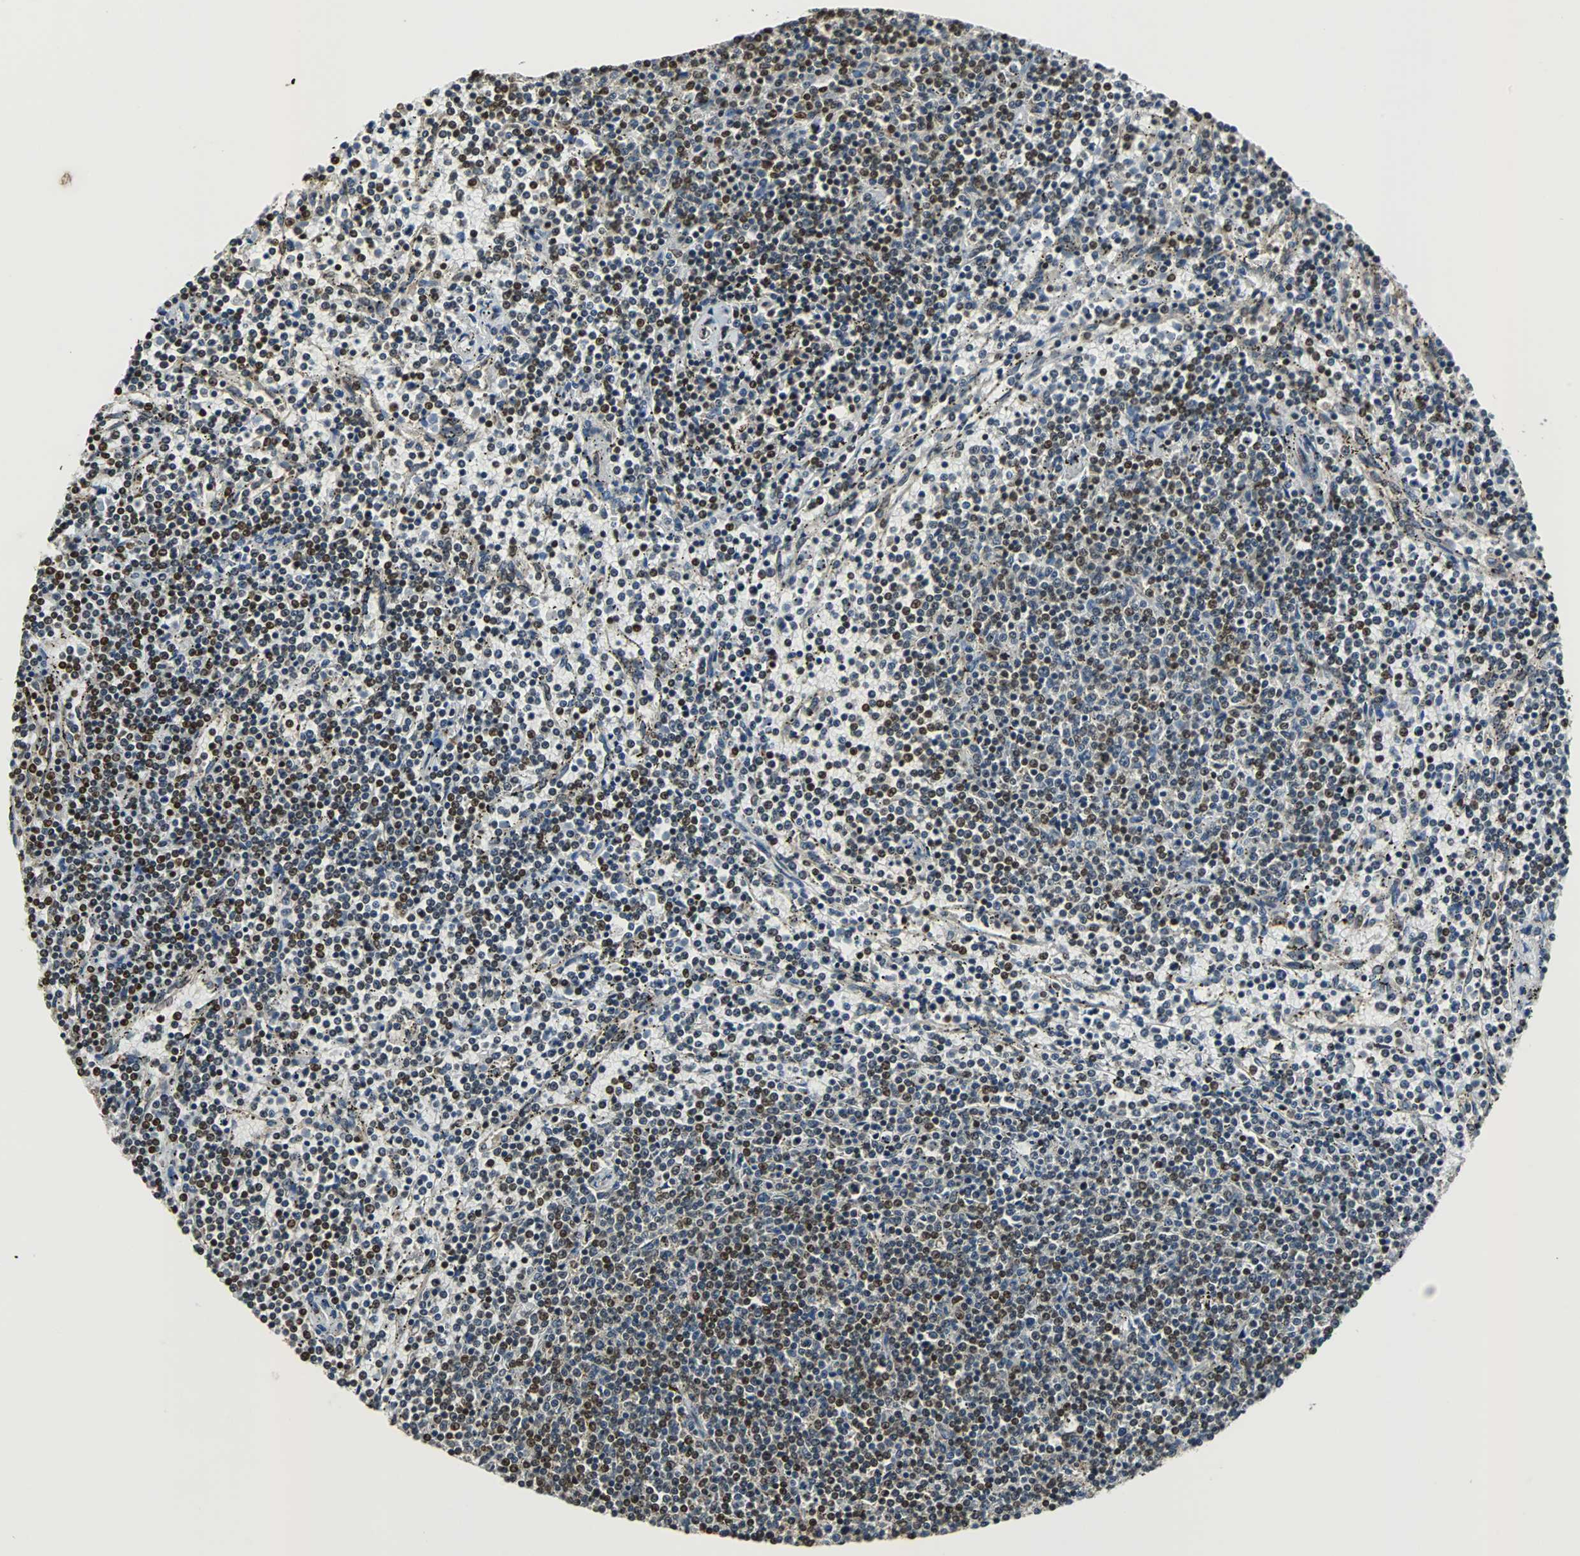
{"staining": {"intensity": "strong", "quantity": "25%-75%", "location": "nuclear"}, "tissue": "lymphoma", "cell_type": "Tumor cells", "image_type": "cancer", "snomed": [{"axis": "morphology", "description": "Malignant lymphoma, non-Hodgkin's type, Low grade"}, {"axis": "topography", "description": "Spleen"}], "caption": "A high amount of strong nuclear expression is present in about 25%-75% of tumor cells in low-grade malignant lymphoma, non-Hodgkin's type tissue. Nuclei are stained in blue.", "gene": "REST", "patient": {"sex": "female", "age": 50}}